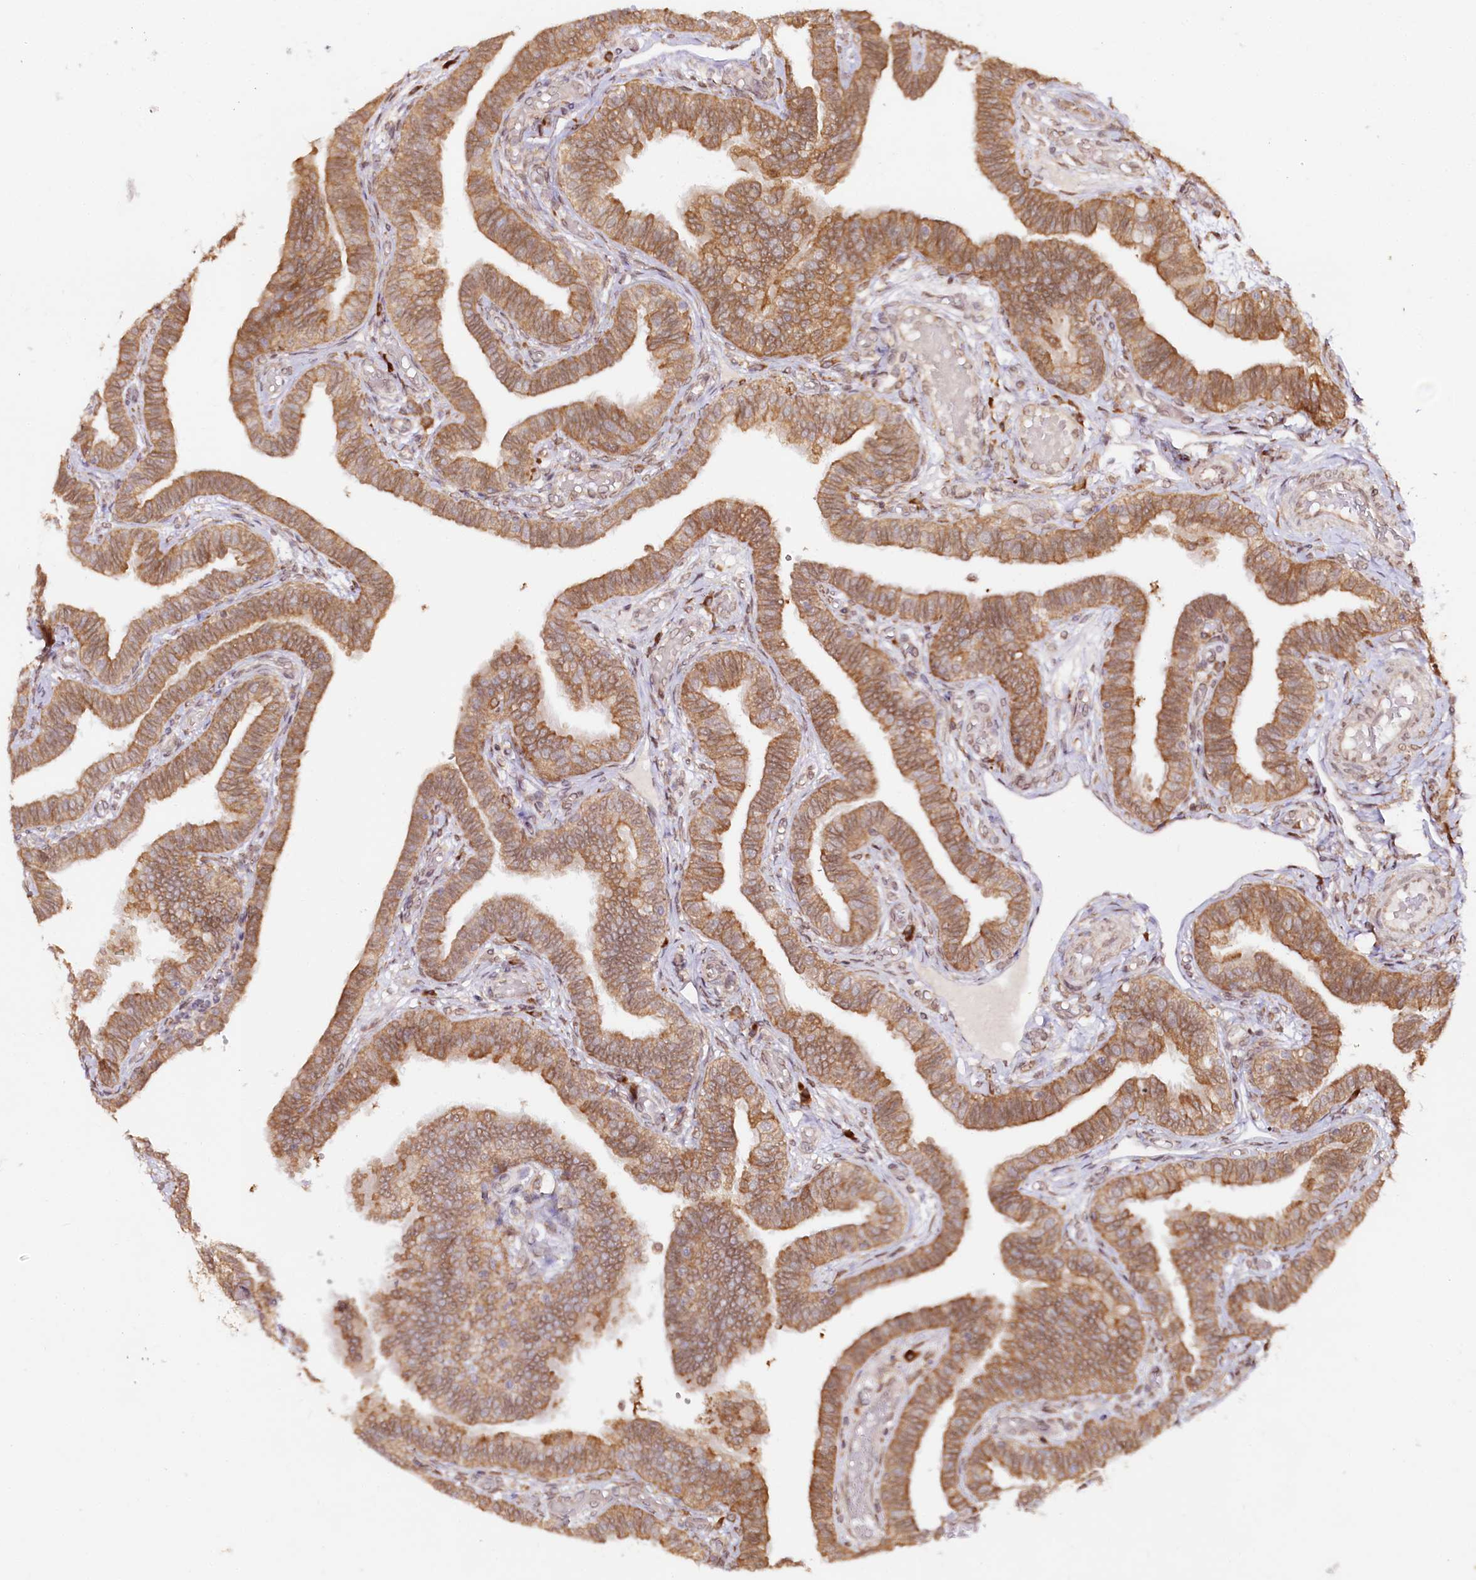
{"staining": {"intensity": "moderate", "quantity": ">75%", "location": "cytoplasmic/membranous,nuclear"}, "tissue": "fallopian tube", "cell_type": "Glandular cells", "image_type": "normal", "snomed": [{"axis": "morphology", "description": "Normal tissue, NOS"}, {"axis": "topography", "description": "Fallopian tube"}], "caption": "Protein expression analysis of benign fallopian tube shows moderate cytoplasmic/membranous,nuclear positivity in about >75% of glandular cells. (IHC, brightfield microscopy, high magnification).", "gene": "CNPY2", "patient": {"sex": "female", "age": 39}}